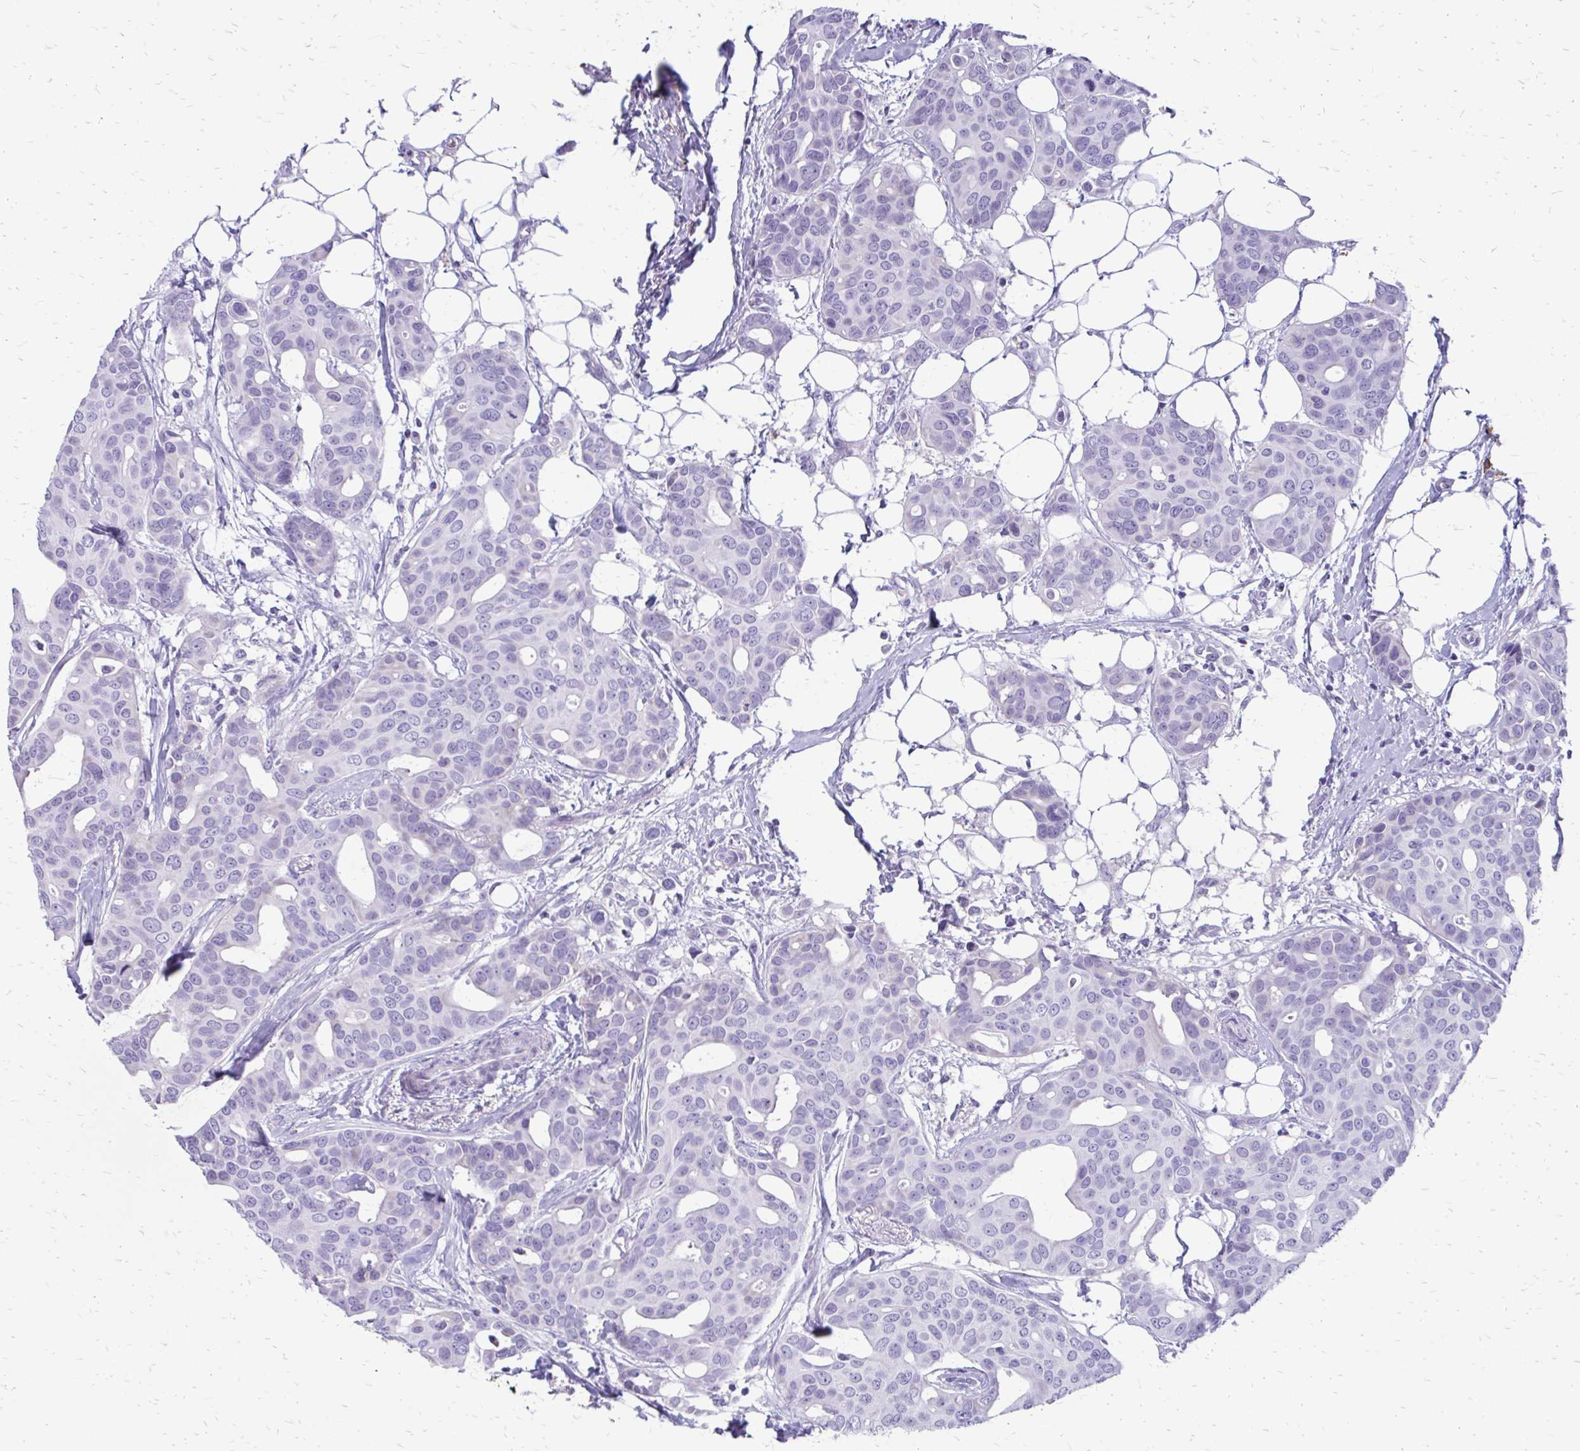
{"staining": {"intensity": "negative", "quantity": "none", "location": "none"}, "tissue": "breast cancer", "cell_type": "Tumor cells", "image_type": "cancer", "snomed": [{"axis": "morphology", "description": "Duct carcinoma"}, {"axis": "topography", "description": "Breast"}], "caption": "Immunohistochemistry micrograph of neoplastic tissue: human breast cancer (invasive ductal carcinoma) stained with DAB exhibits no significant protein staining in tumor cells. The staining is performed using DAB (3,3'-diaminobenzidine) brown chromogen with nuclei counter-stained in using hematoxylin.", "gene": "SIGLEC11", "patient": {"sex": "female", "age": 54}}